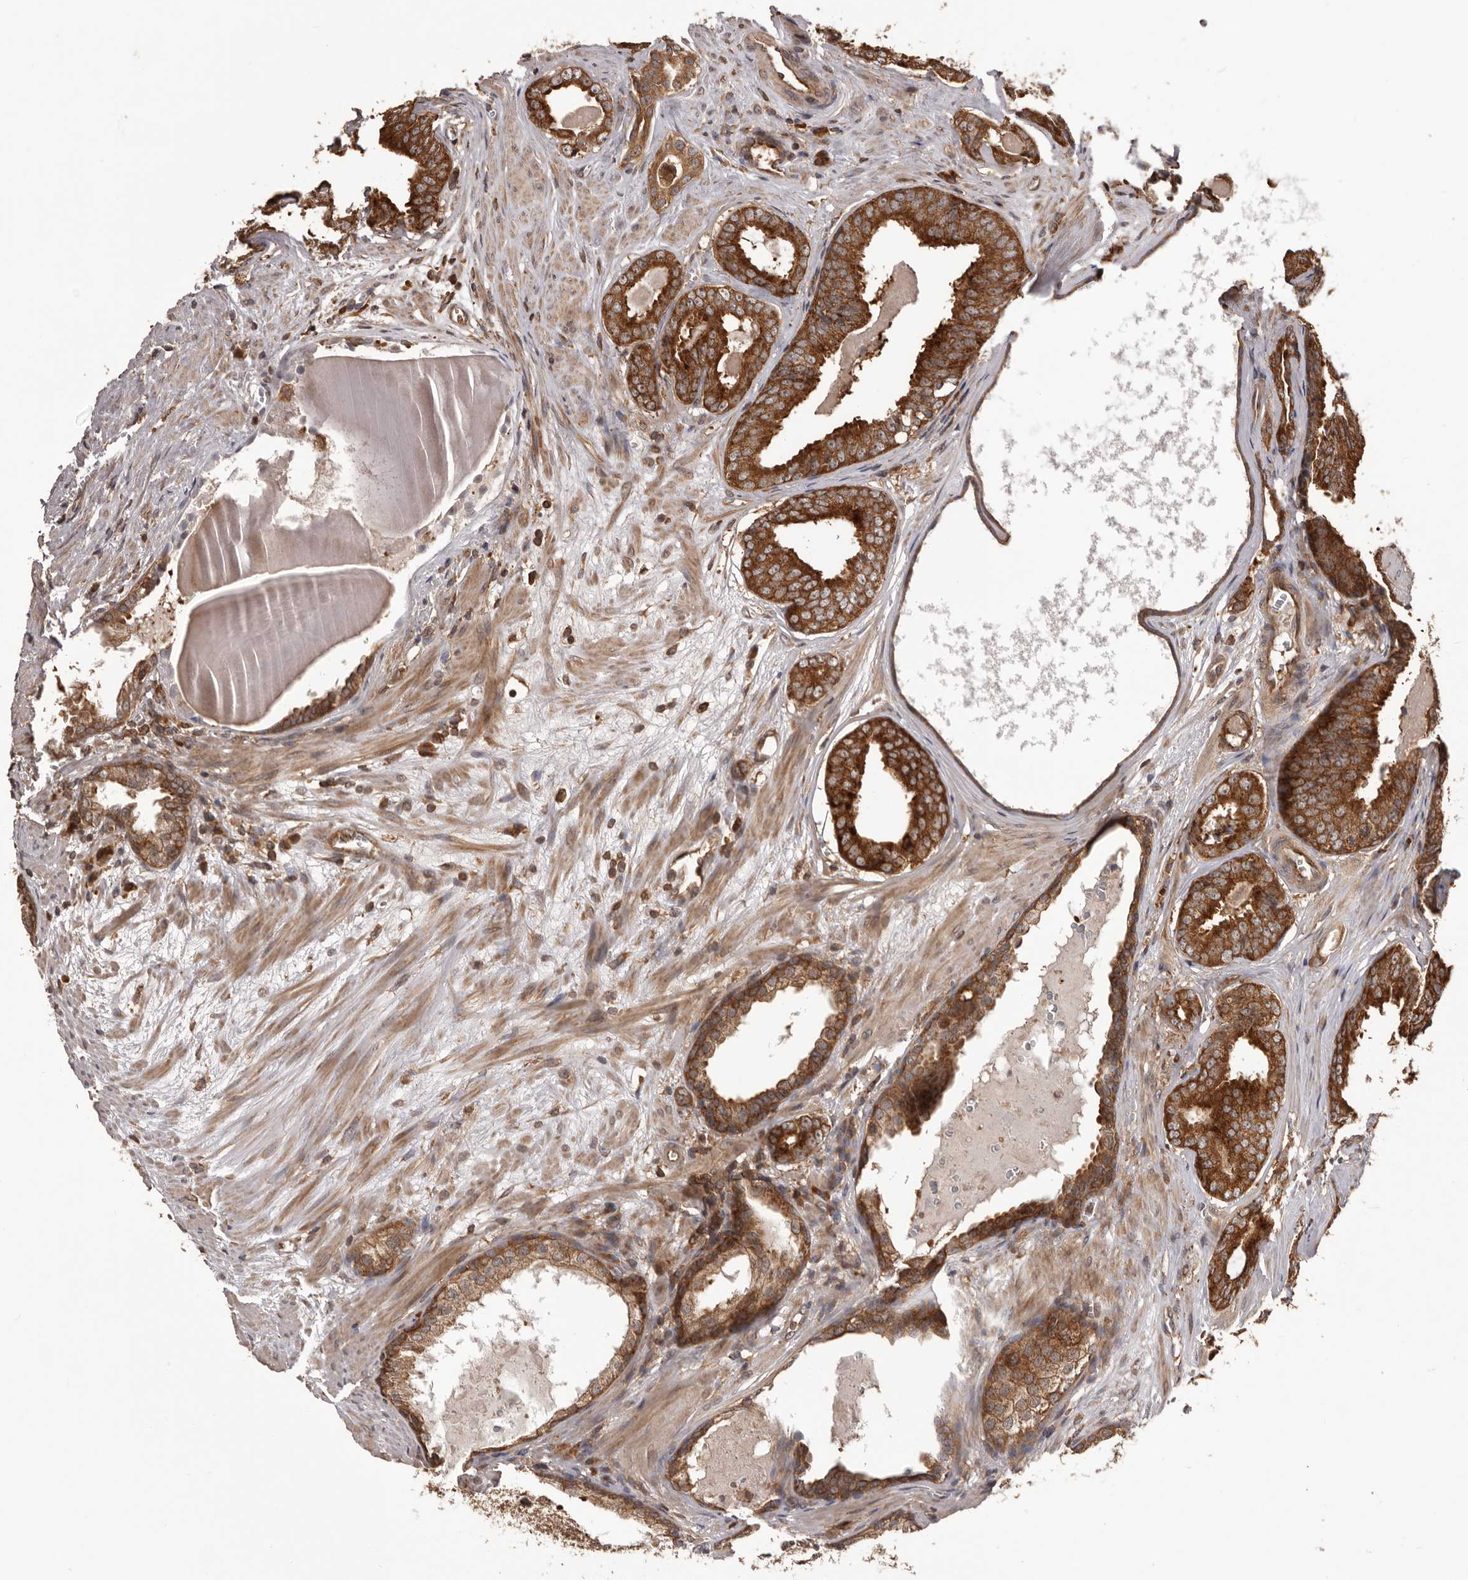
{"staining": {"intensity": "strong", "quantity": ">75%", "location": "cytoplasmic/membranous"}, "tissue": "prostate cancer", "cell_type": "Tumor cells", "image_type": "cancer", "snomed": [{"axis": "morphology", "description": "Adenocarcinoma, Medium grade"}, {"axis": "topography", "description": "Prostate"}], "caption": "Immunohistochemical staining of human prostate cancer exhibits strong cytoplasmic/membranous protein expression in approximately >75% of tumor cells. The protein is shown in brown color, while the nuclei are stained blue.", "gene": "HBS1L", "patient": {"sex": "male", "age": 79}}